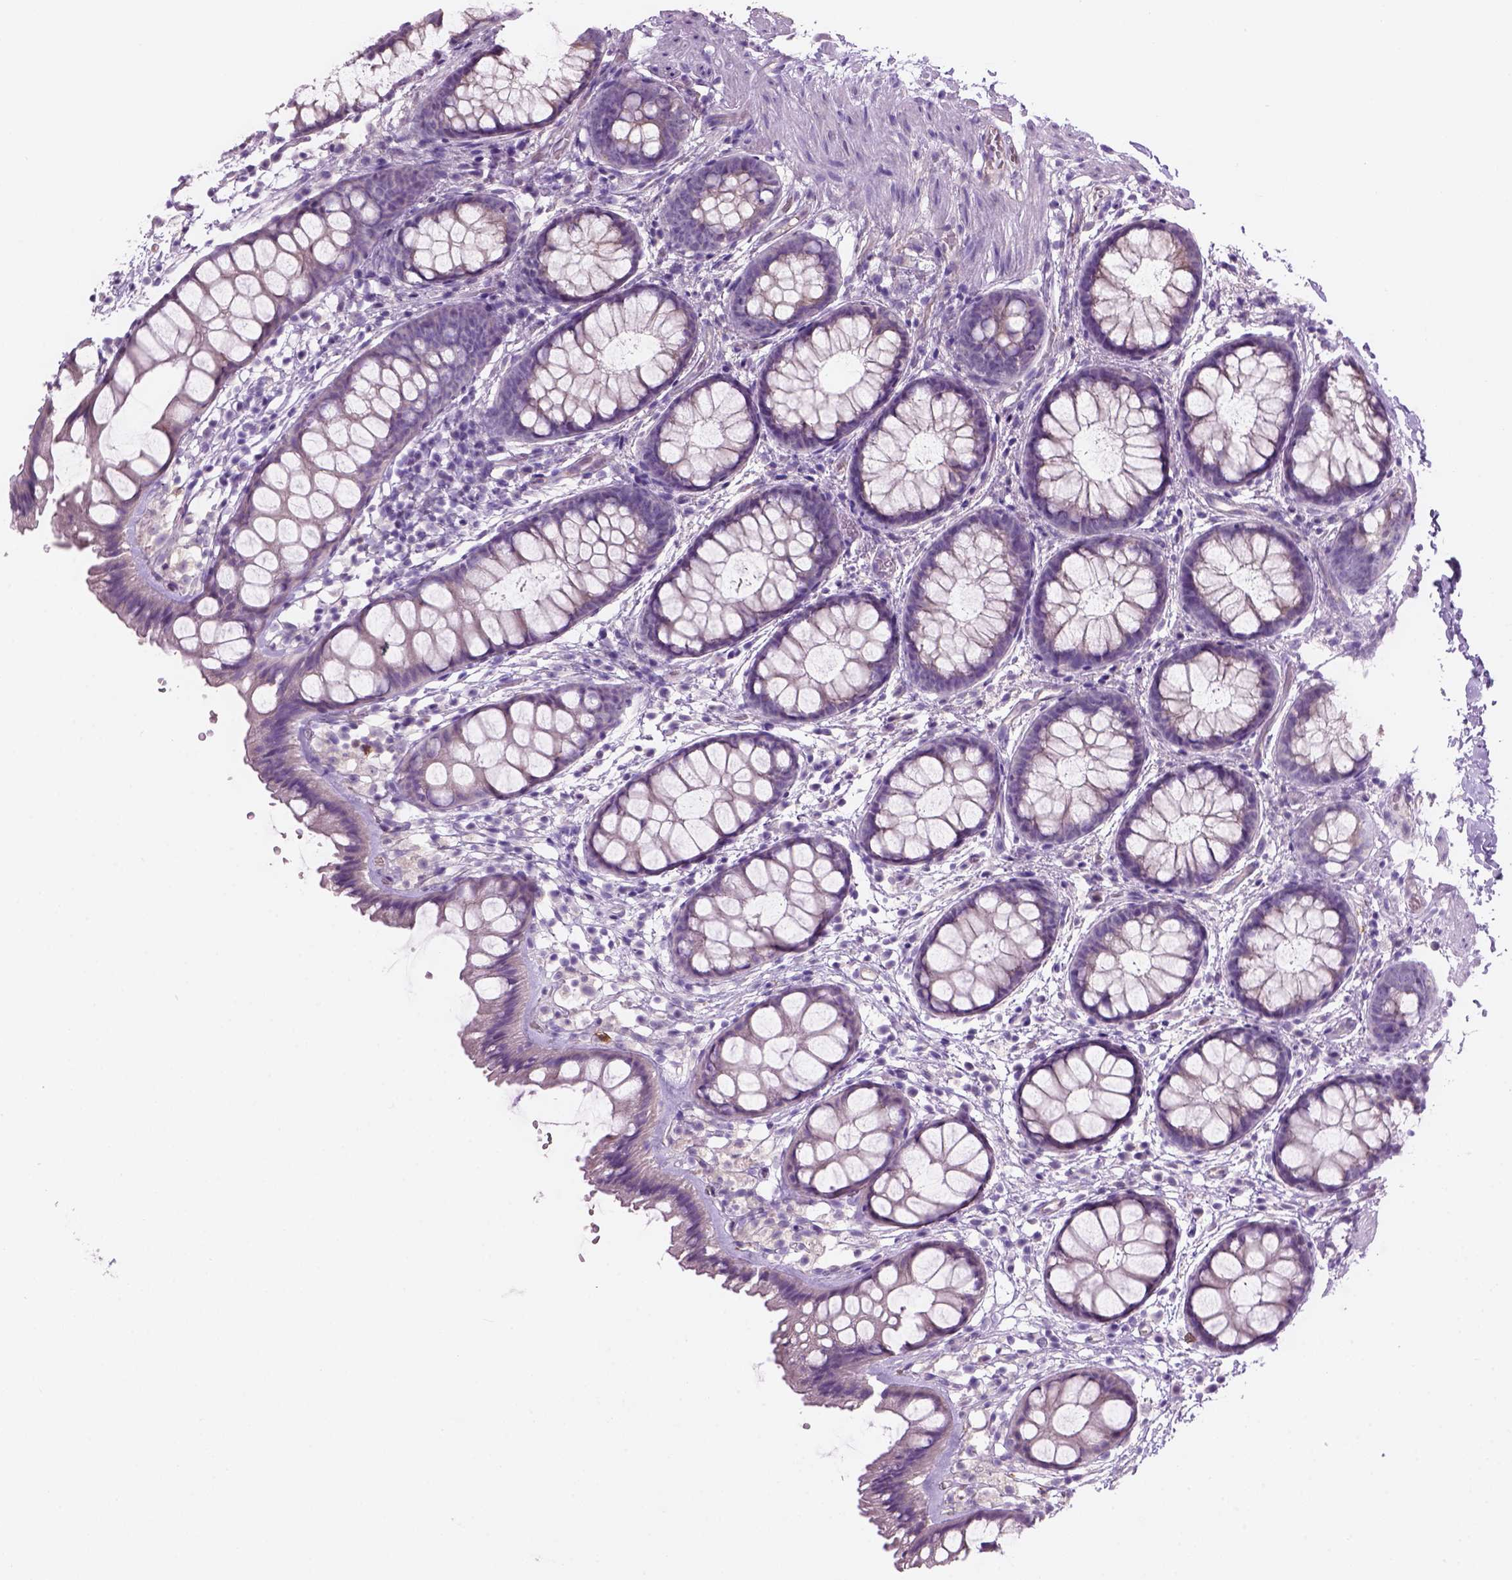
{"staining": {"intensity": "negative", "quantity": "none", "location": "none"}, "tissue": "rectum", "cell_type": "Glandular cells", "image_type": "normal", "snomed": [{"axis": "morphology", "description": "Normal tissue, NOS"}, {"axis": "topography", "description": "Rectum"}], "caption": "This is a histopathology image of immunohistochemistry (IHC) staining of benign rectum, which shows no expression in glandular cells. Nuclei are stained in blue.", "gene": "CD84", "patient": {"sex": "female", "age": 62}}